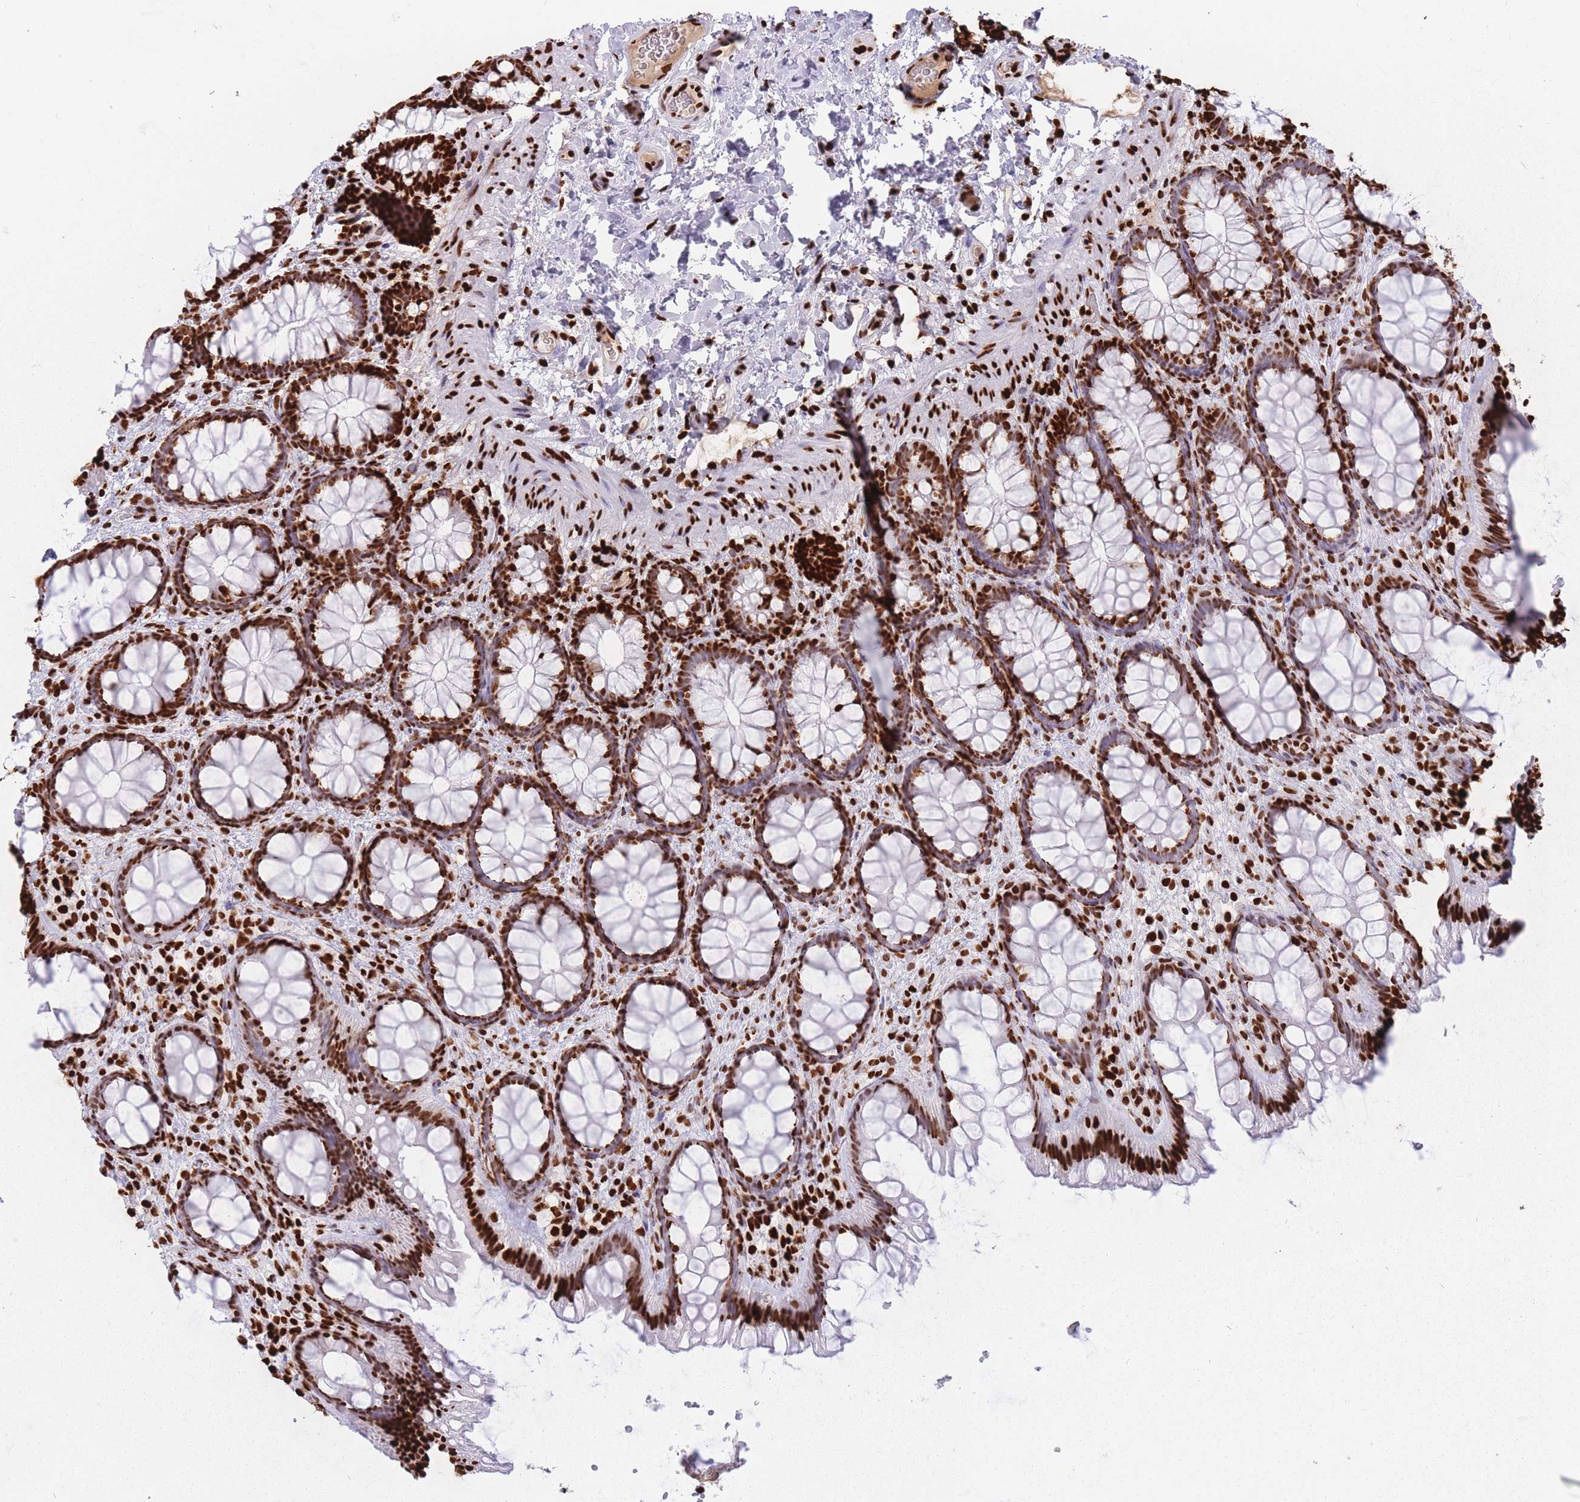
{"staining": {"intensity": "strong", "quantity": ">75%", "location": "nuclear"}, "tissue": "colon", "cell_type": "Endothelial cells", "image_type": "normal", "snomed": [{"axis": "morphology", "description": "Normal tissue, NOS"}, {"axis": "topography", "description": "Colon"}], "caption": "This histopathology image demonstrates immunohistochemistry (IHC) staining of benign human colon, with high strong nuclear expression in approximately >75% of endothelial cells.", "gene": "HNRNPUL1", "patient": {"sex": "male", "age": 46}}